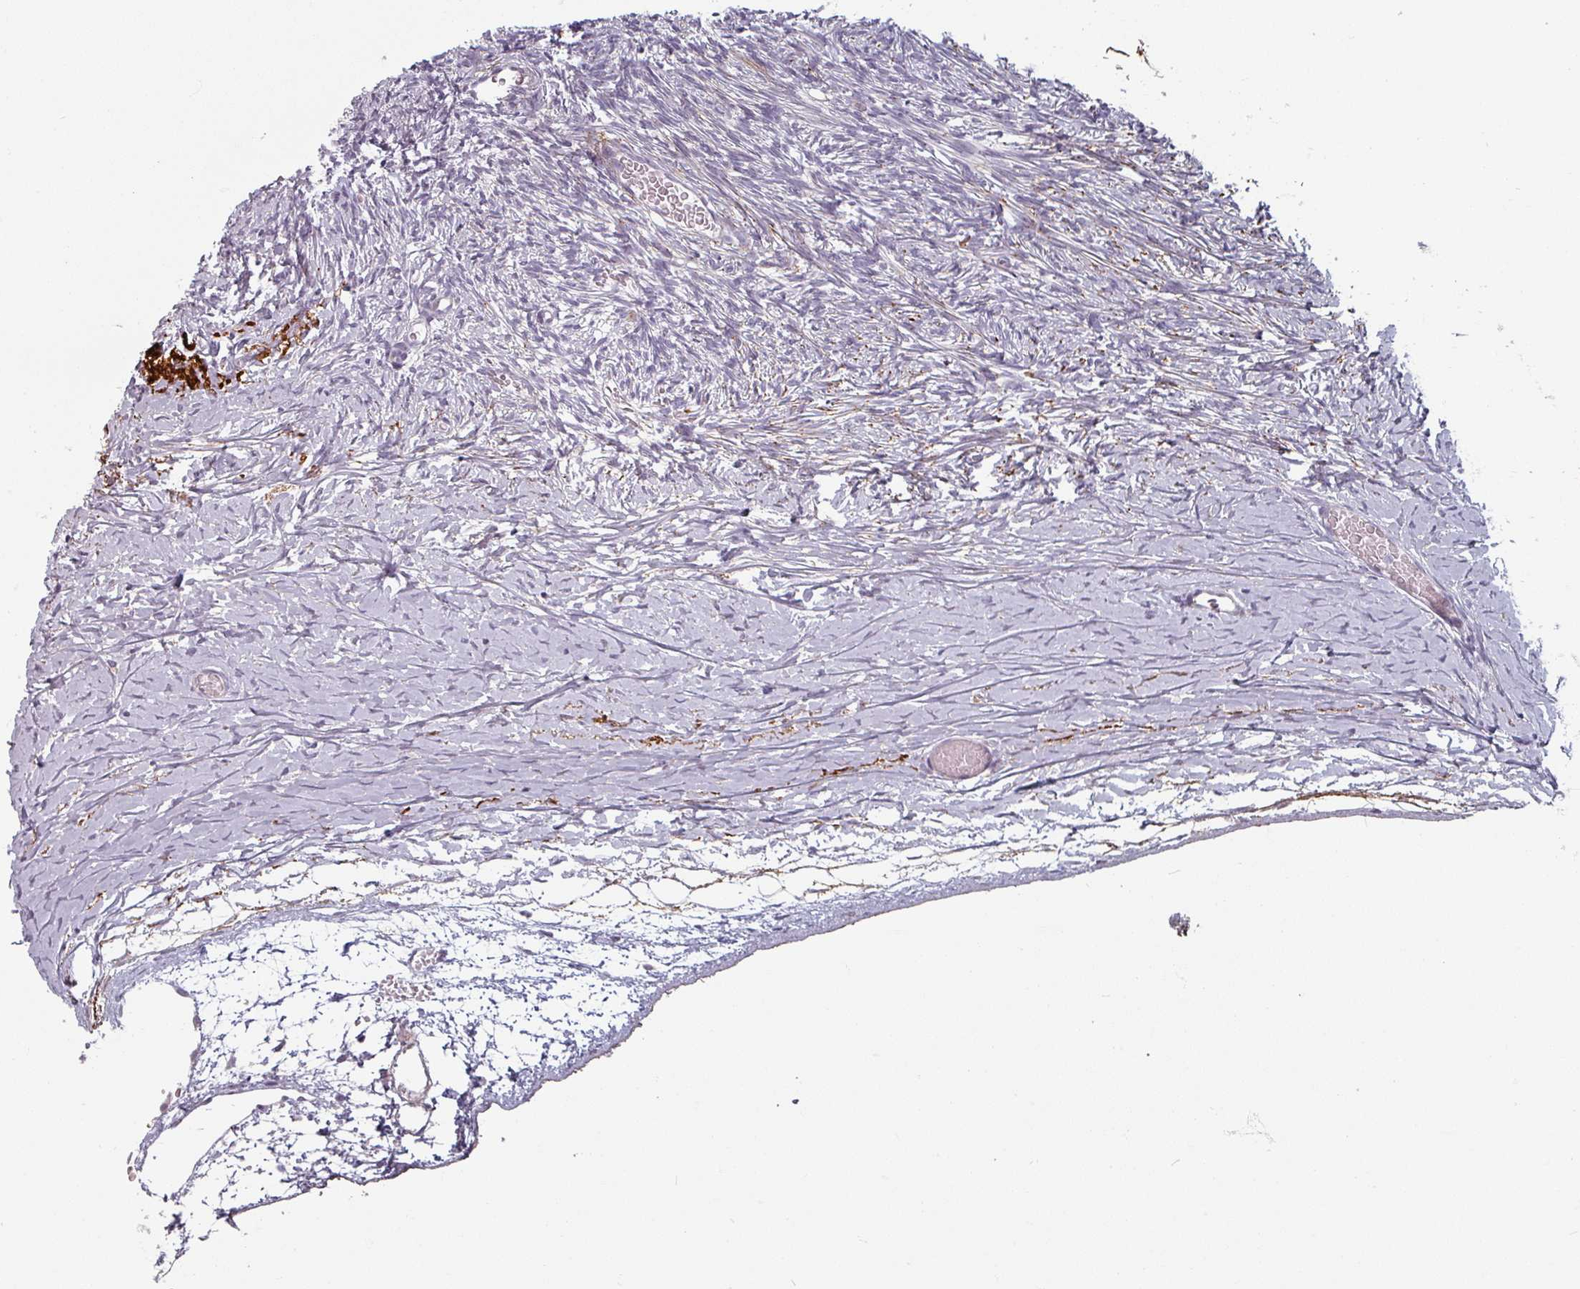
{"staining": {"intensity": "negative", "quantity": "none", "location": "none"}, "tissue": "ovary", "cell_type": "Ovarian stroma cells", "image_type": "normal", "snomed": [{"axis": "morphology", "description": "Normal tissue, NOS"}, {"axis": "topography", "description": "Ovary"}], "caption": "The micrograph displays no significant staining in ovarian stroma cells of ovary. (Stains: DAB IHC with hematoxylin counter stain, Microscopy: brightfield microscopy at high magnification).", "gene": "CYB5RL", "patient": {"sex": "female", "age": 39}}